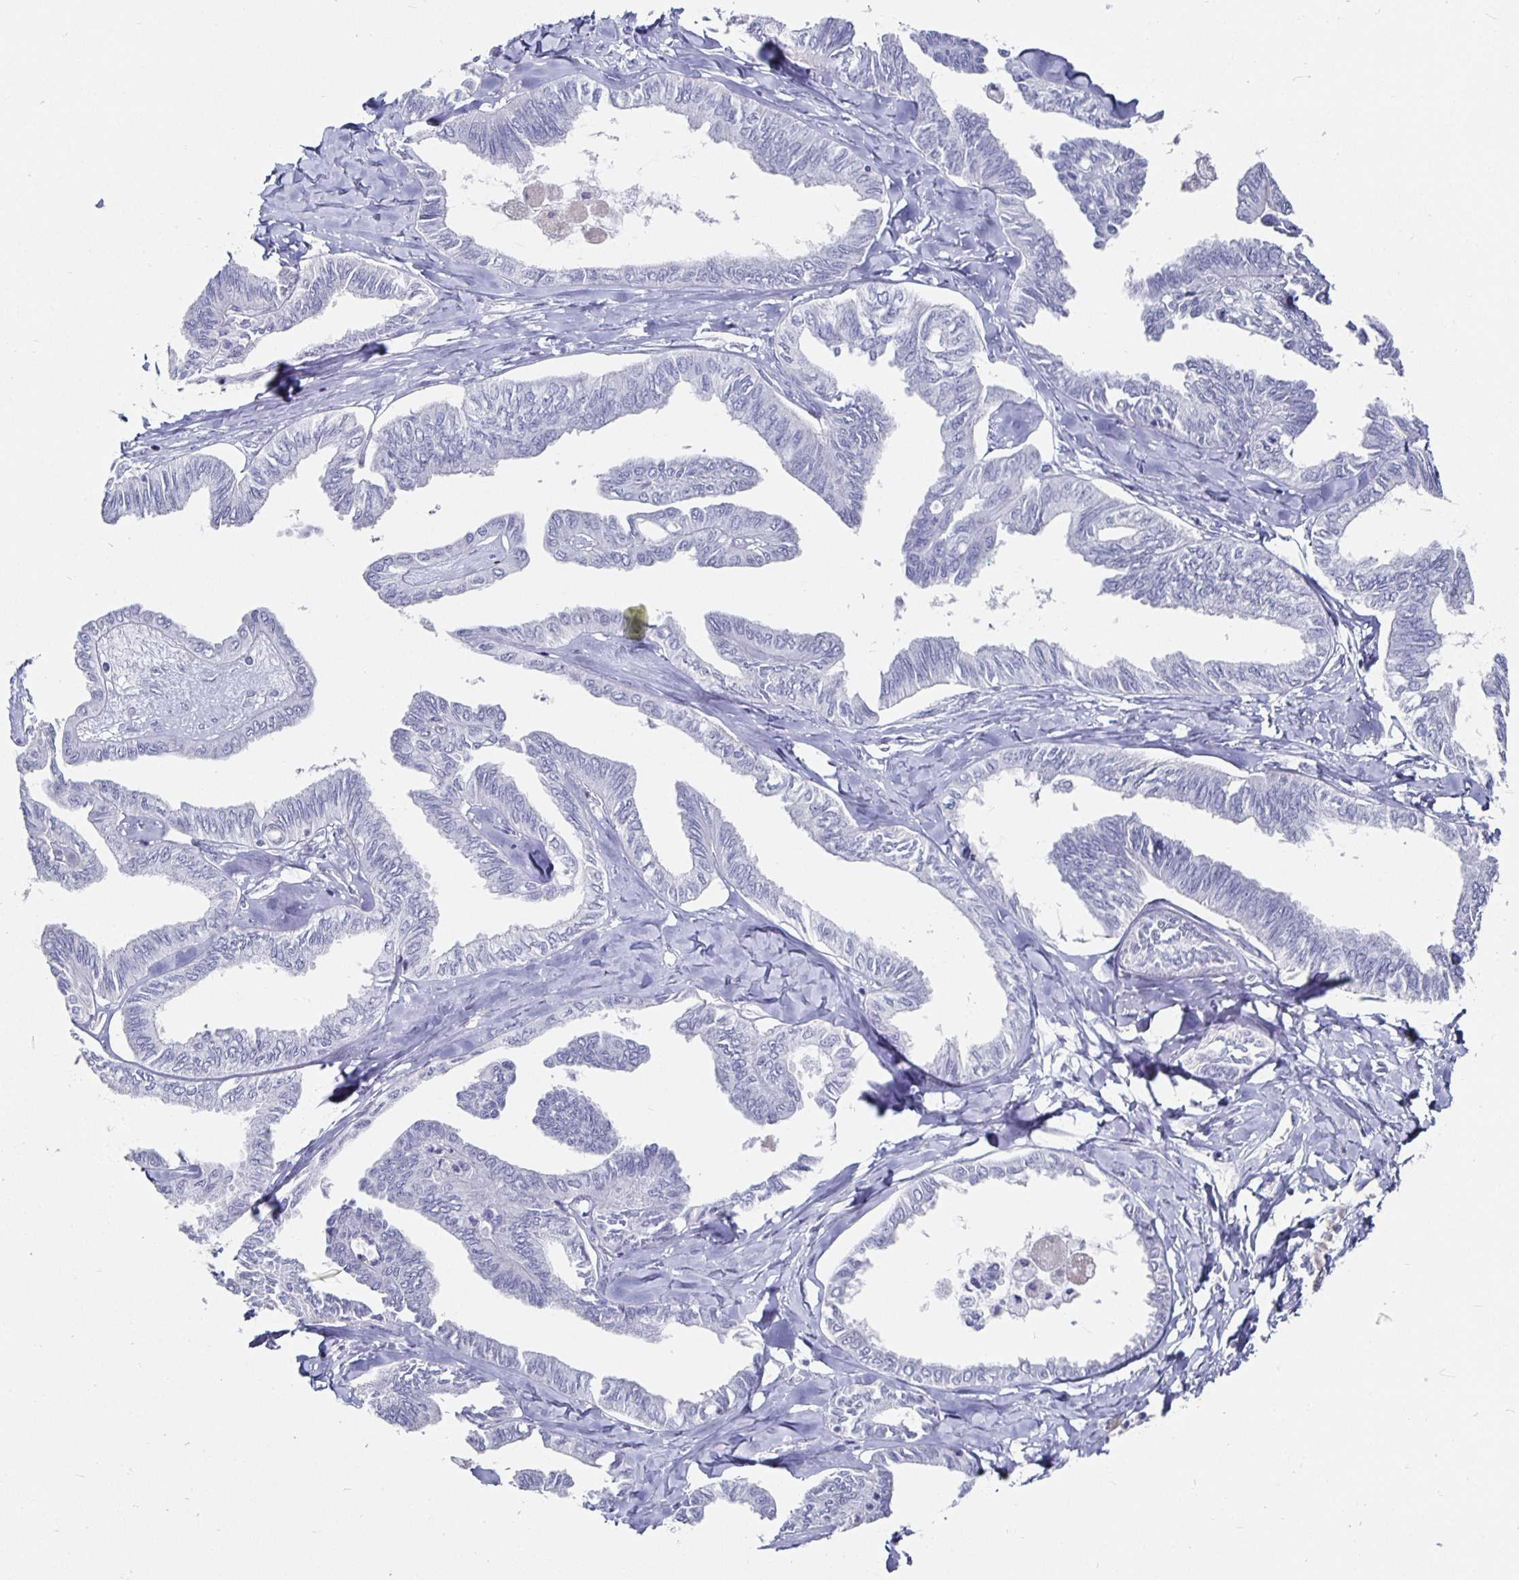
{"staining": {"intensity": "negative", "quantity": "none", "location": "none"}, "tissue": "ovarian cancer", "cell_type": "Tumor cells", "image_type": "cancer", "snomed": [{"axis": "morphology", "description": "Carcinoma, endometroid"}, {"axis": "topography", "description": "Ovary"}], "caption": "Tumor cells are negative for brown protein staining in ovarian cancer (endometroid carcinoma).", "gene": "RUNX2", "patient": {"sex": "female", "age": 70}}